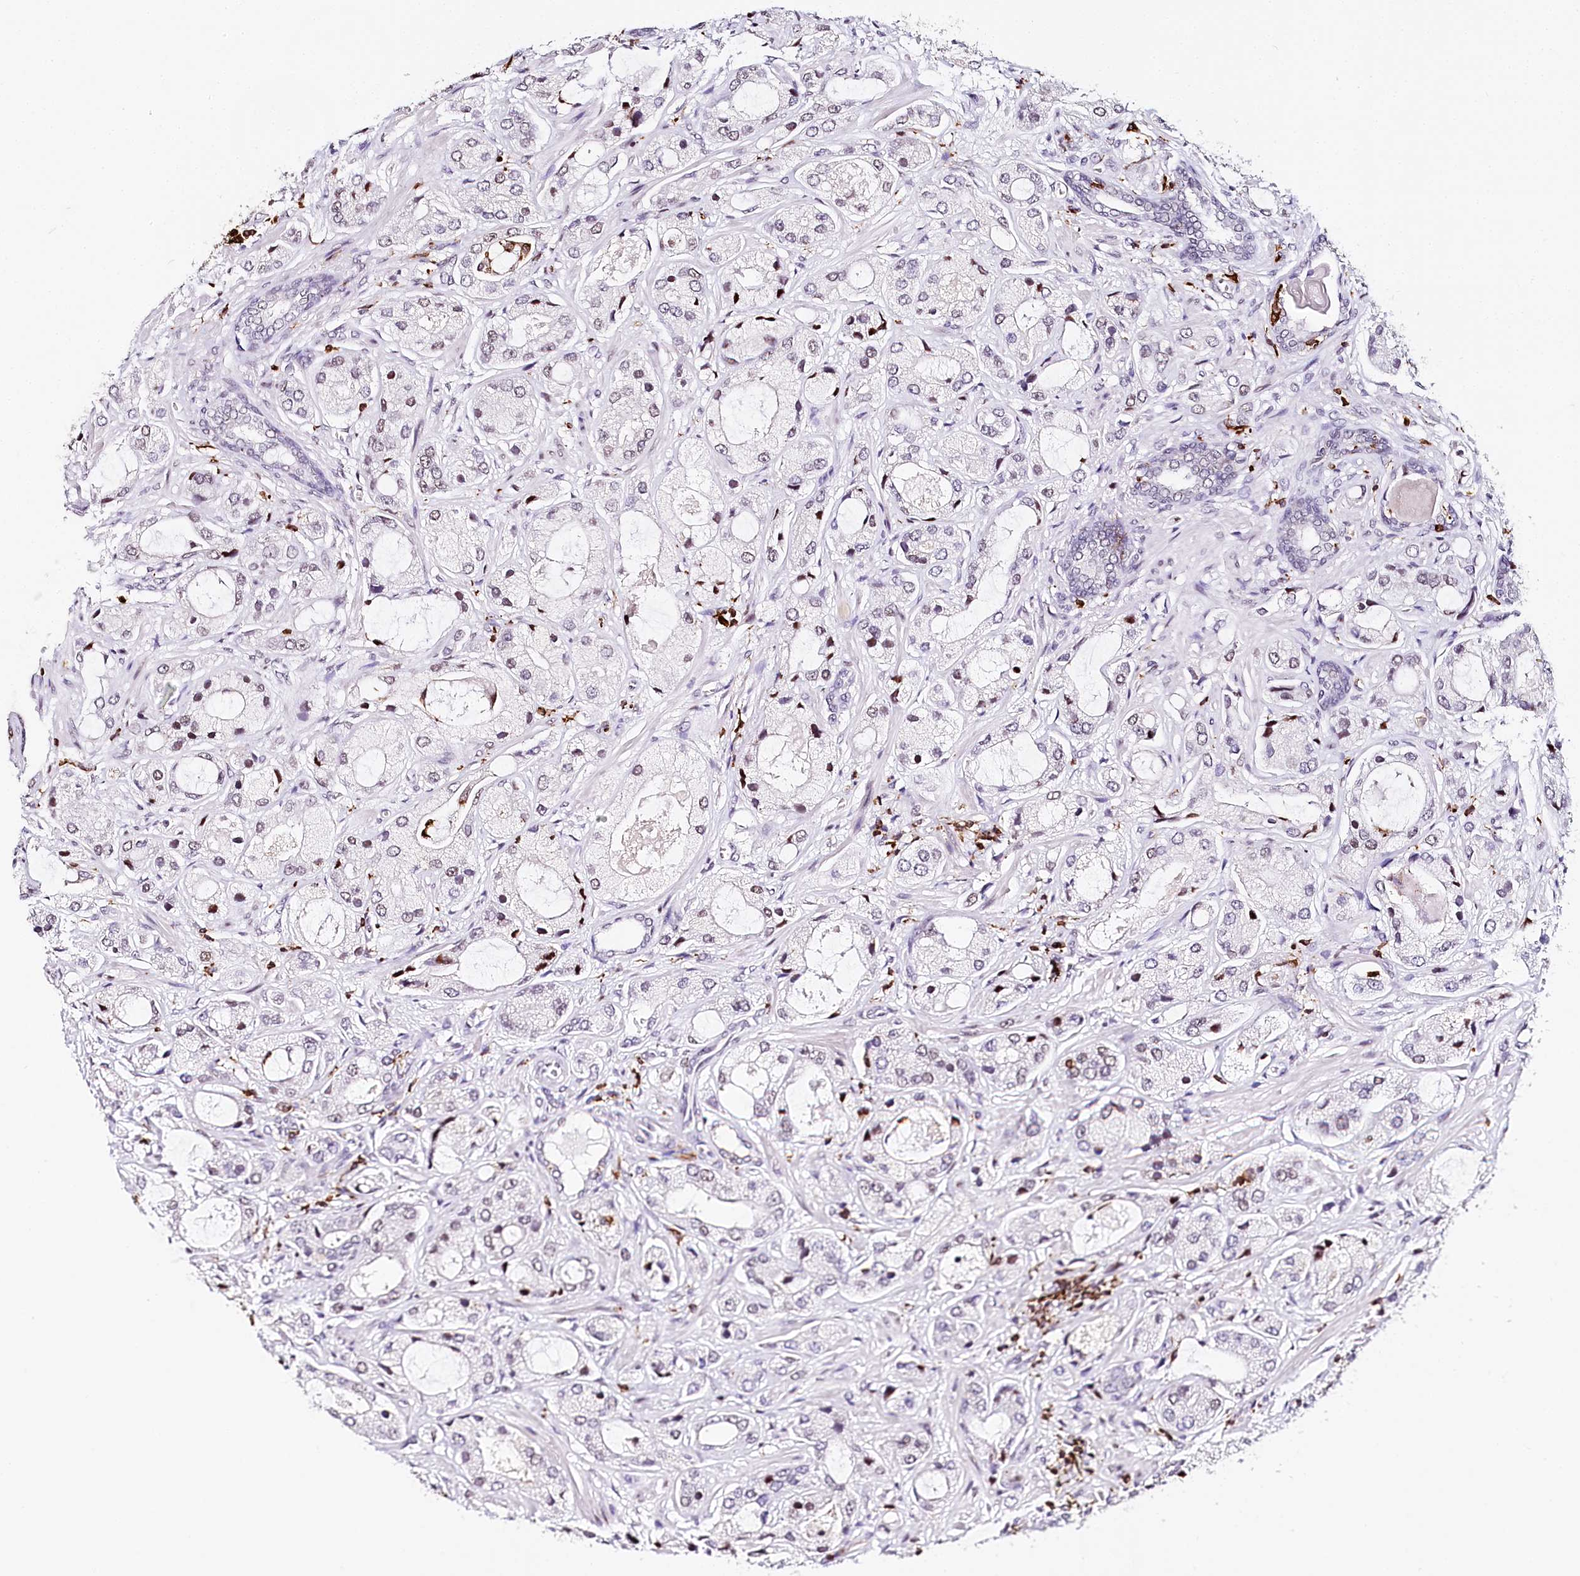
{"staining": {"intensity": "weak", "quantity": "<25%", "location": "nuclear"}, "tissue": "prostate cancer", "cell_type": "Tumor cells", "image_type": "cancer", "snomed": [{"axis": "morphology", "description": "Normal tissue, NOS"}, {"axis": "morphology", "description": "Adenocarcinoma, High grade"}, {"axis": "topography", "description": "Prostate"}, {"axis": "topography", "description": "Peripheral nerve tissue"}], "caption": "Micrograph shows no significant protein expression in tumor cells of prostate cancer (adenocarcinoma (high-grade)).", "gene": "BARD1", "patient": {"sex": "male", "age": 59}}